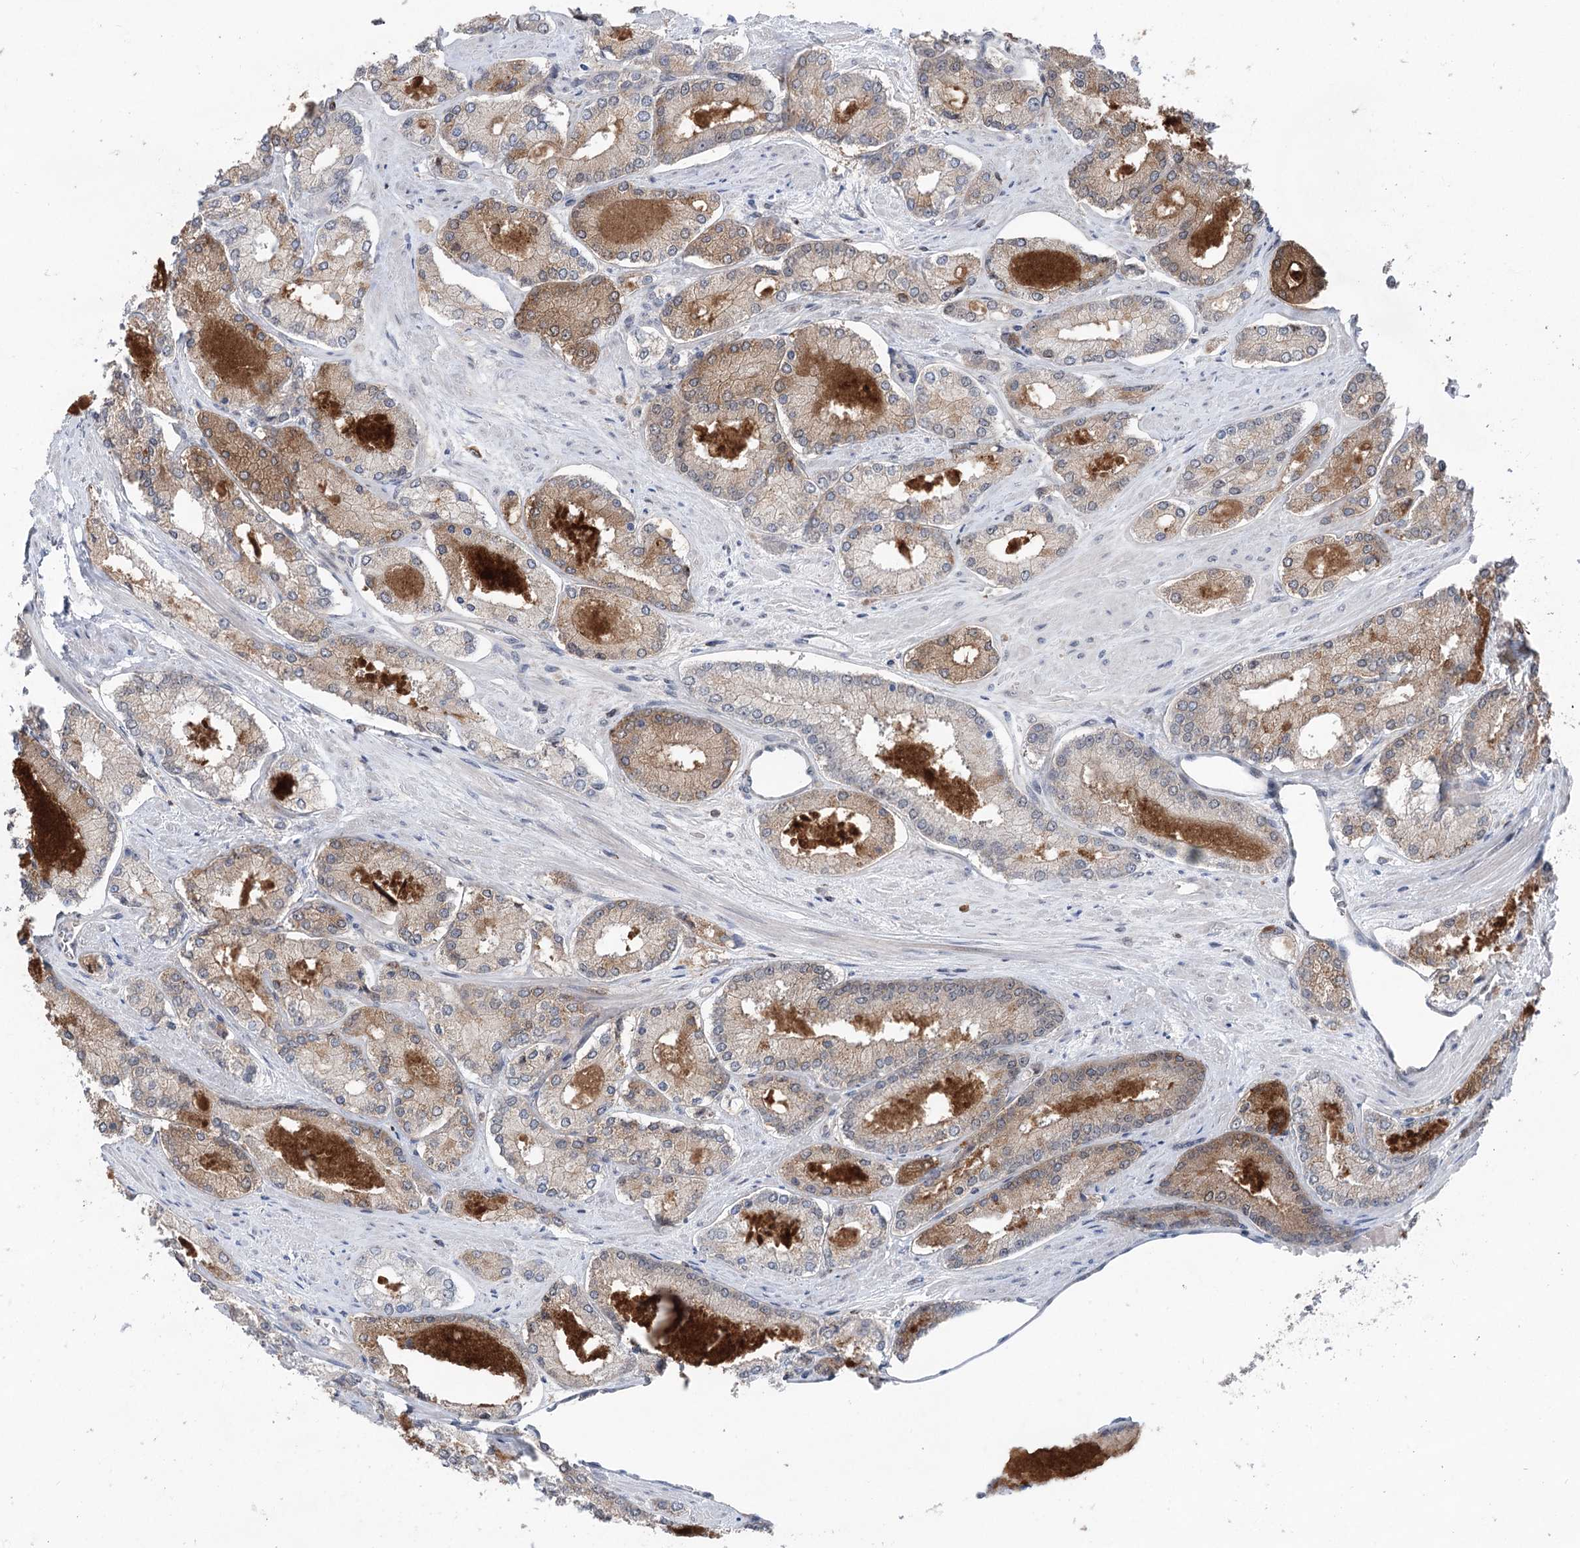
{"staining": {"intensity": "weak", "quantity": "25%-75%", "location": "cytoplasmic/membranous"}, "tissue": "prostate cancer", "cell_type": "Tumor cells", "image_type": "cancer", "snomed": [{"axis": "morphology", "description": "Adenocarcinoma, Low grade"}, {"axis": "topography", "description": "Prostate"}], "caption": "Immunohistochemistry (IHC) photomicrograph of human prostate cancer (adenocarcinoma (low-grade)) stained for a protein (brown), which shows low levels of weak cytoplasmic/membranous expression in approximately 25%-75% of tumor cells.", "gene": "CCSER2", "patient": {"sex": "male", "age": 74}}